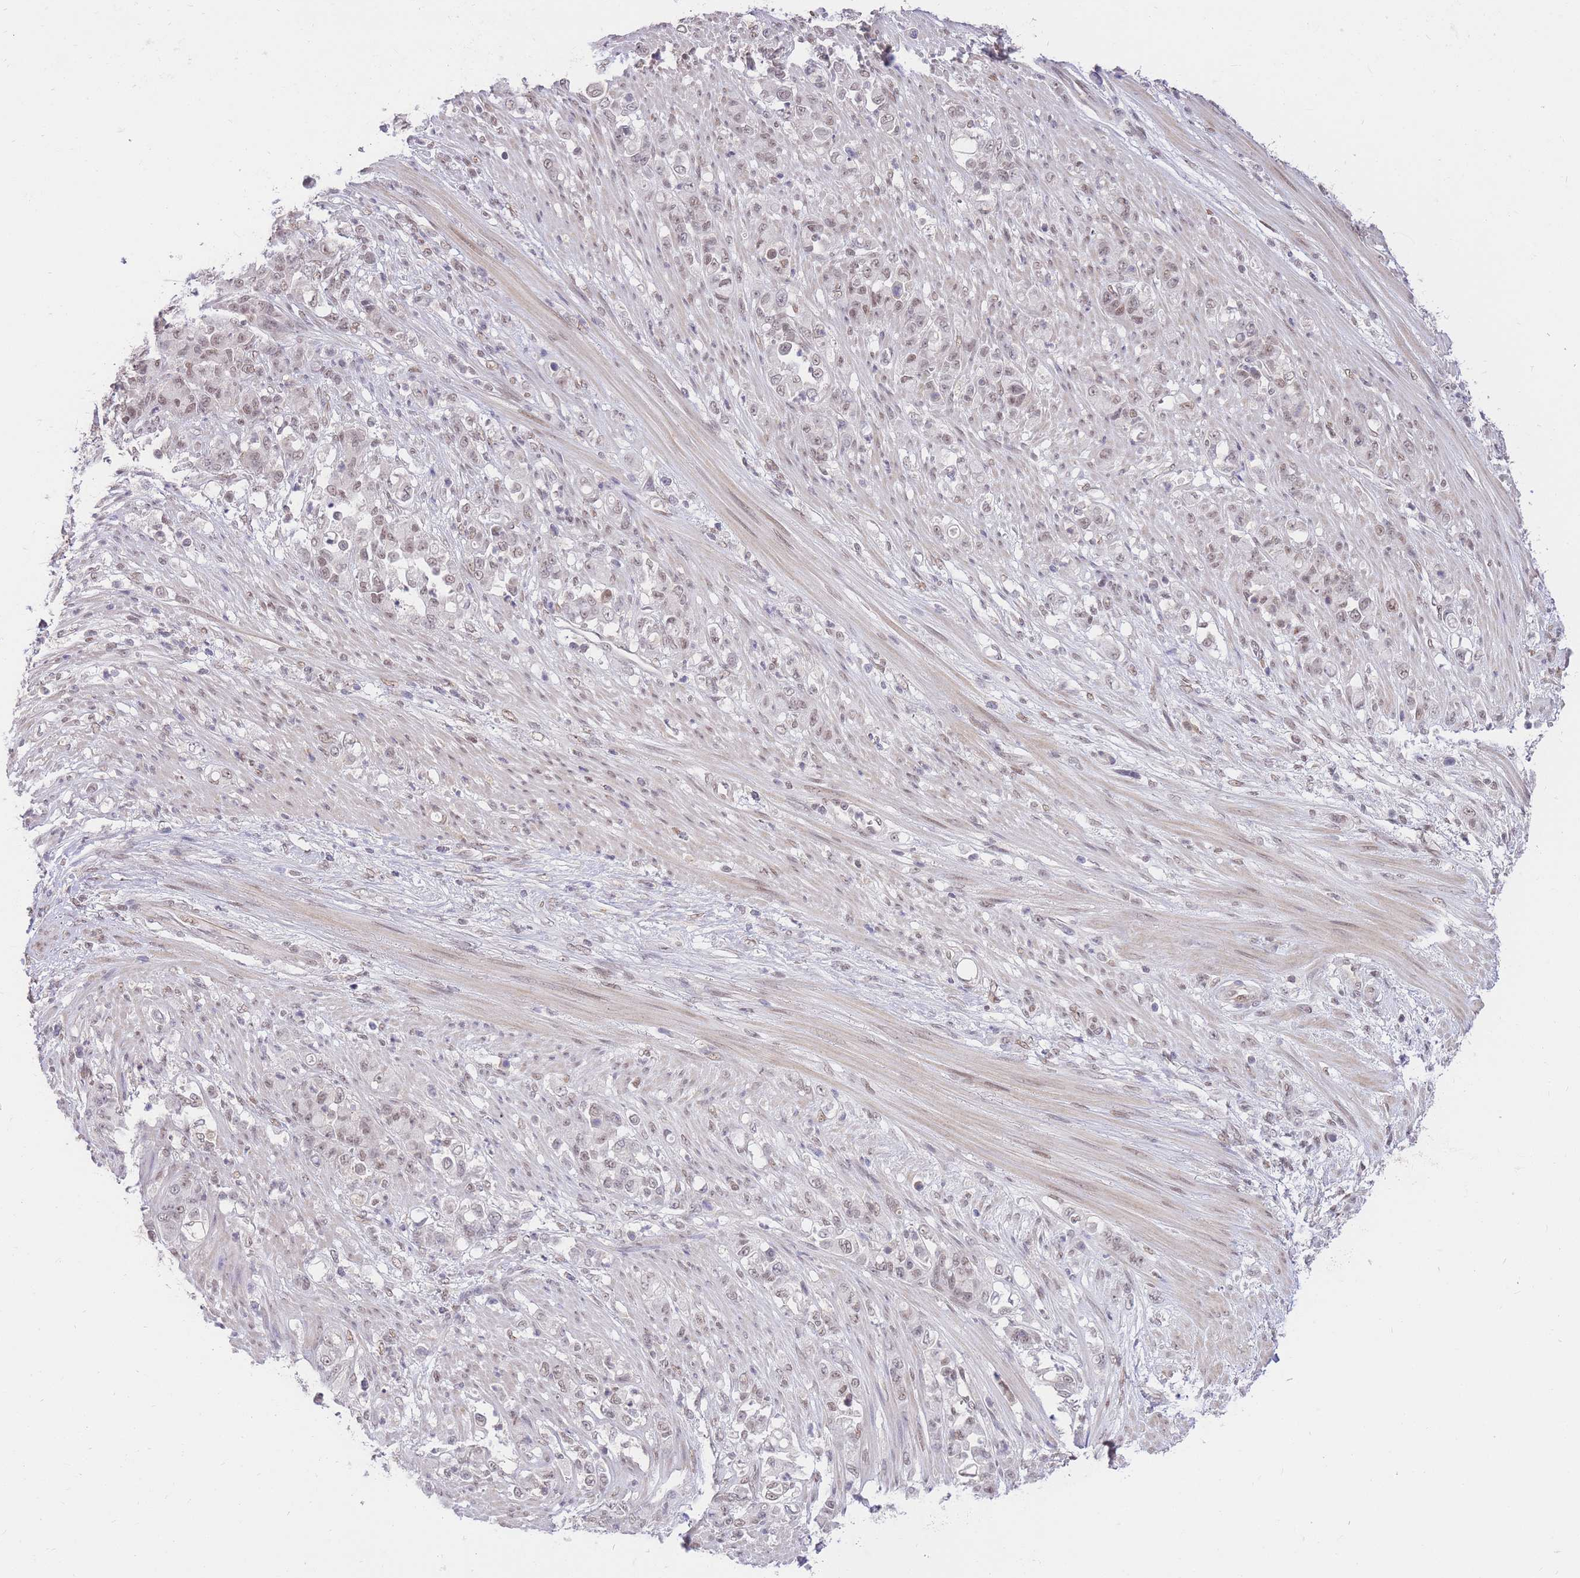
{"staining": {"intensity": "moderate", "quantity": "25%-75%", "location": "nuclear"}, "tissue": "stomach cancer", "cell_type": "Tumor cells", "image_type": "cancer", "snomed": [{"axis": "morphology", "description": "Normal tissue, NOS"}, {"axis": "morphology", "description": "Adenocarcinoma, NOS"}, {"axis": "topography", "description": "Stomach"}], "caption": "Human adenocarcinoma (stomach) stained with a protein marker exhibits moderate staining in tumor cells.", "gene": "UBXN7", "patient": {"sex": "female", "age": 79}}